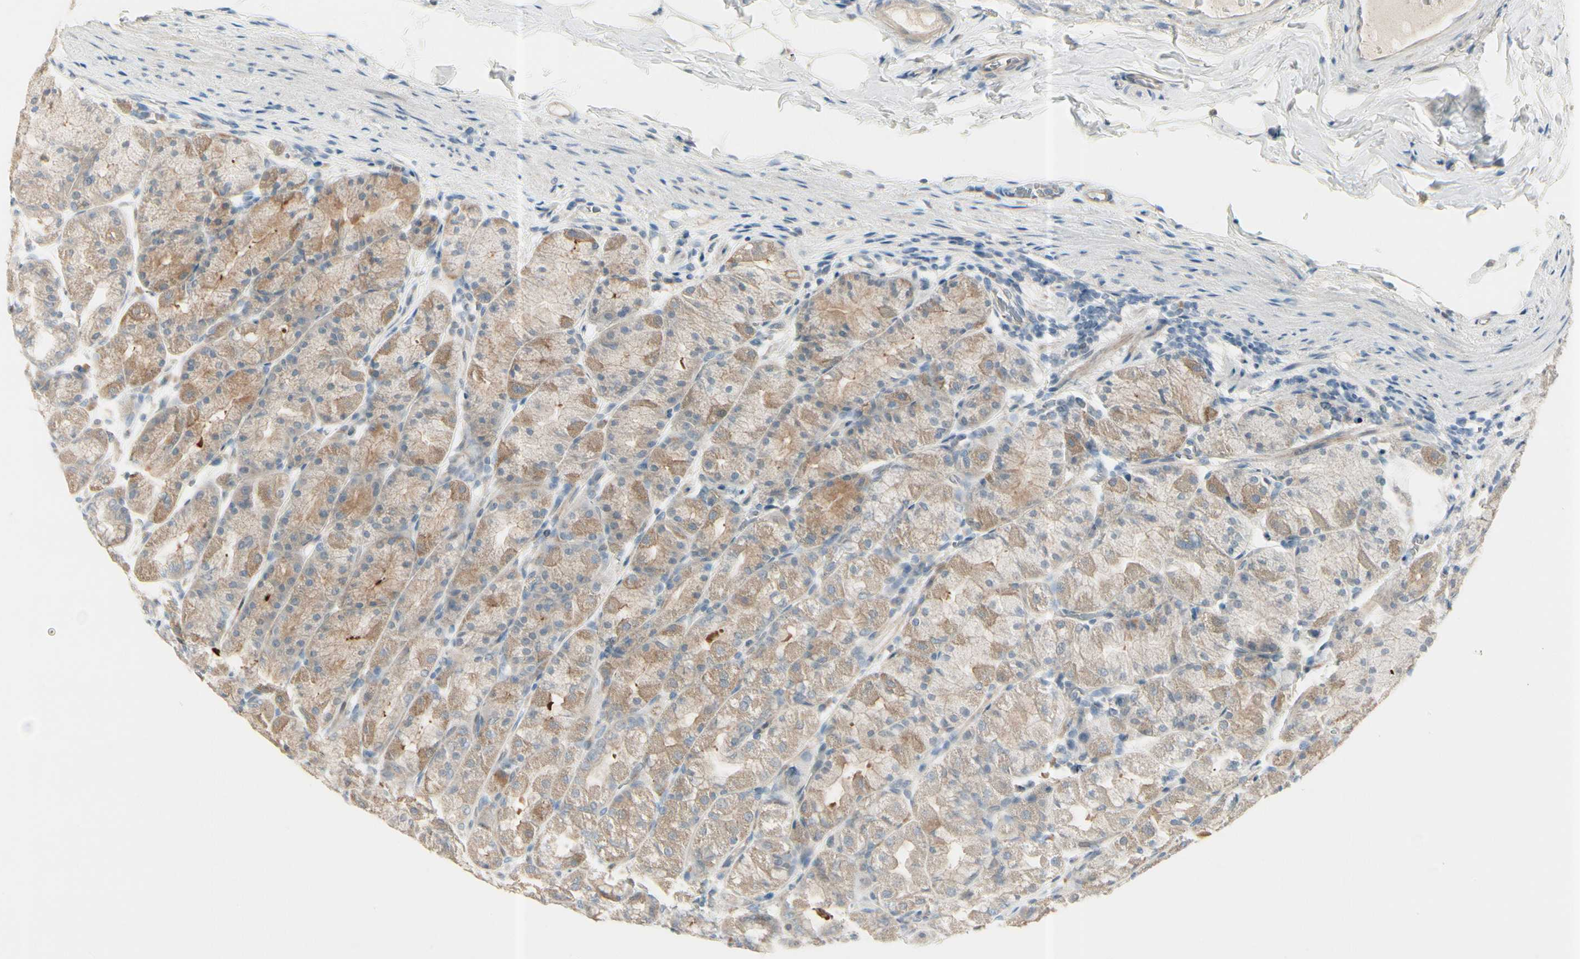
{"staining": {"intensity": "moderate", "quantity": "25%-75%", "location": "cytoplasmic/membranous"}, "tissue": "stomach", "cell_type": "Glandular cells", "image_type": "normal", "snomed": [{"axis": "morphology", "description": "Normal tissue, NOS"}, {"axis": "topography", "description": "Stomach, upper"}], "caption": "This micrograph reveals normal stomach stained with immunohistochemistry to label a protein in brown. The cytoplasmic/membranous of glandular cells show moderate positivity for the protein. Nuclei are counter-stained blue.", "gene": "CYP2E1", "patient": {"sex": "male", "age": 68}}